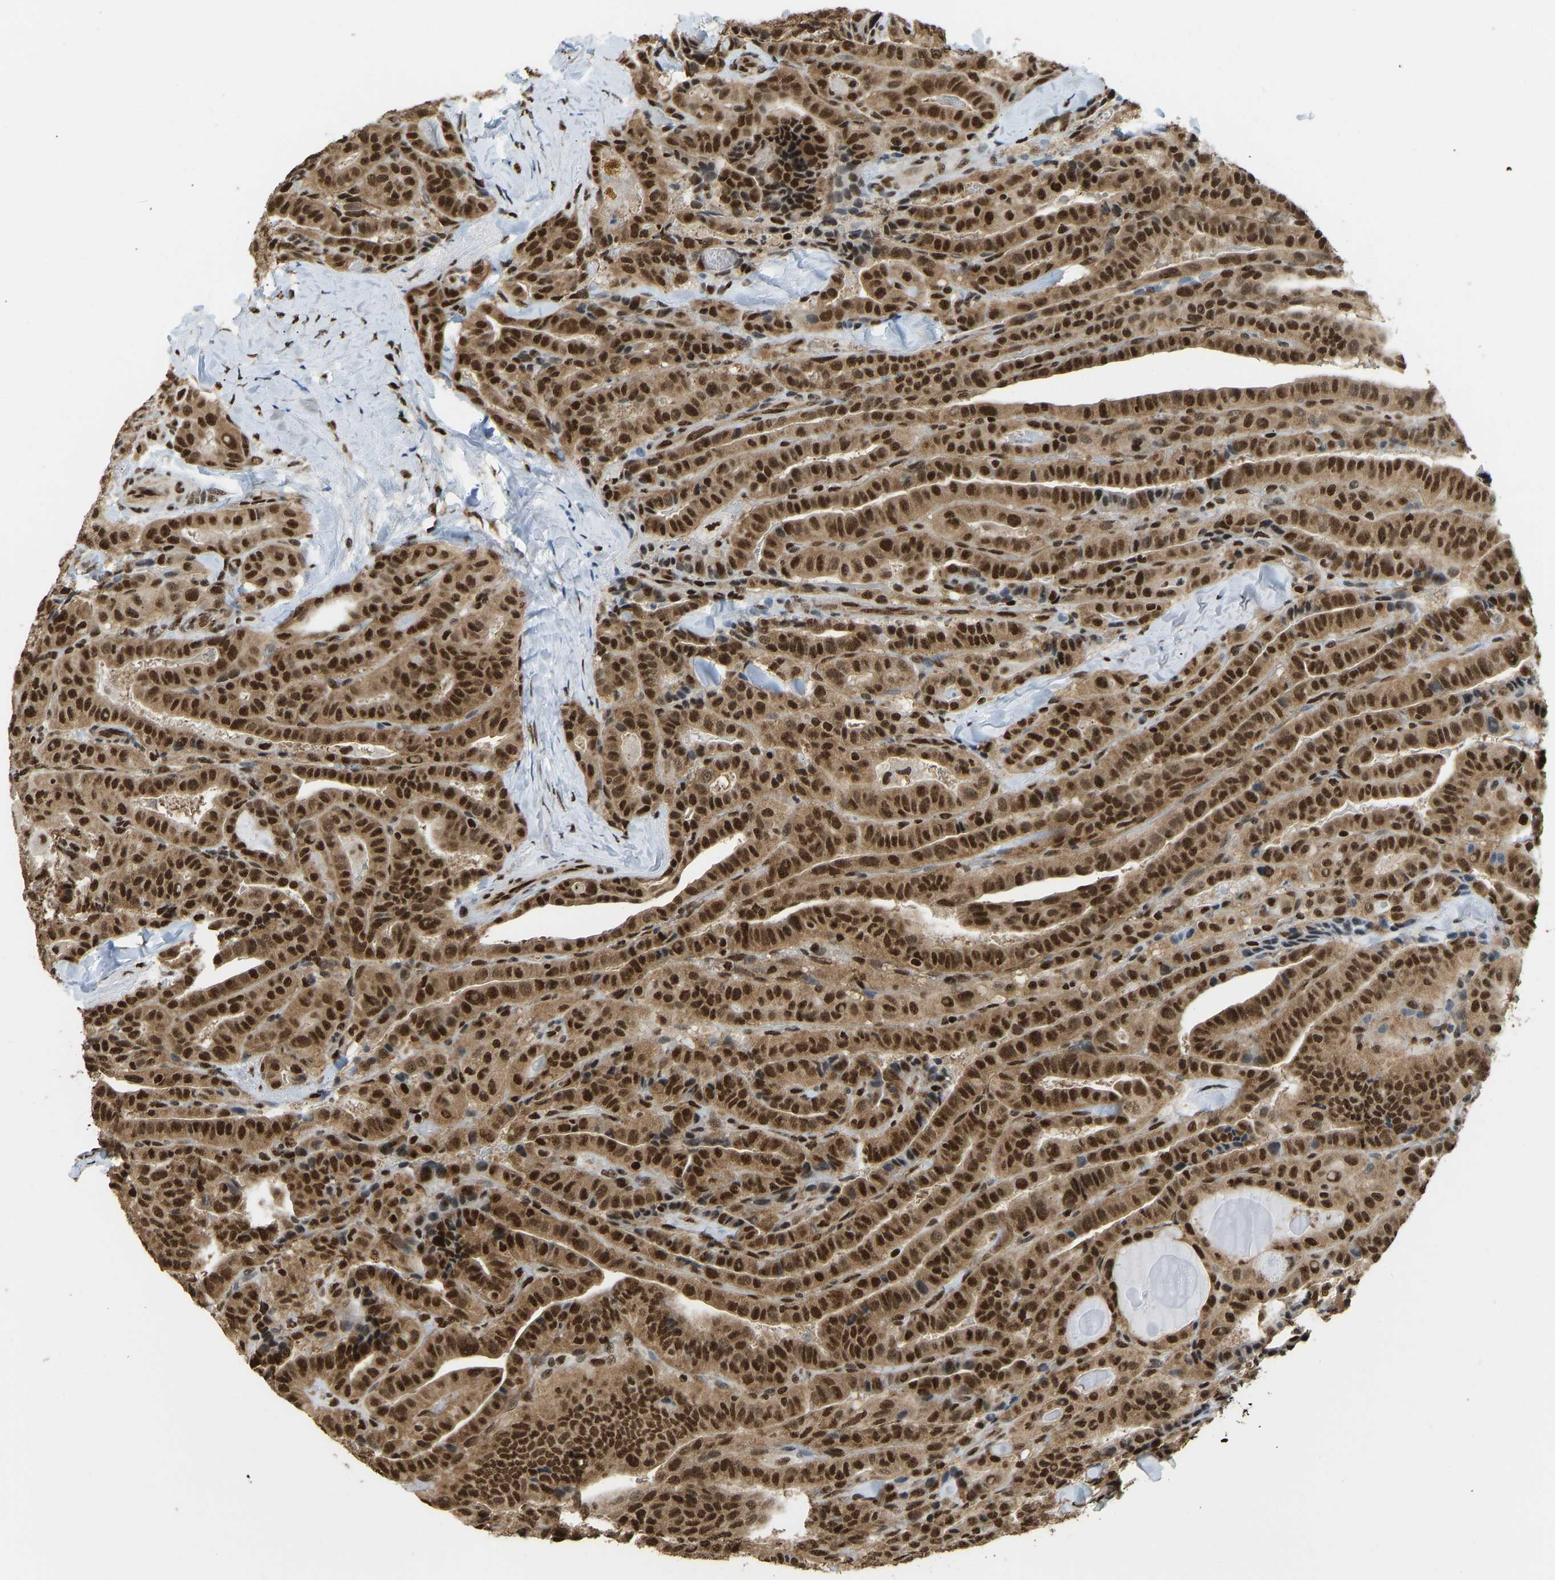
{"staining": {"intensity": "strong", "quantity": ">75%", "location": "cytoplasmic/membranous,nuclear"}, "tissue": "thyroid cancer", "cell_type": "Tumor cells", "image_type": "cancer", "snomed": [{"axis": "morphology", "description": "Papillary adenocarcinoma, NOS"}, {"axis": "topography", "description": "Thyroid gland"}], "caption": "Strong cytoplasmic/membranous and nuclear protein expression is appreciated in about >75% of tumor cells in thyroid cancer.", "gene": "ZSCAN20", "patient": {"sex": "male", "age": 77}}